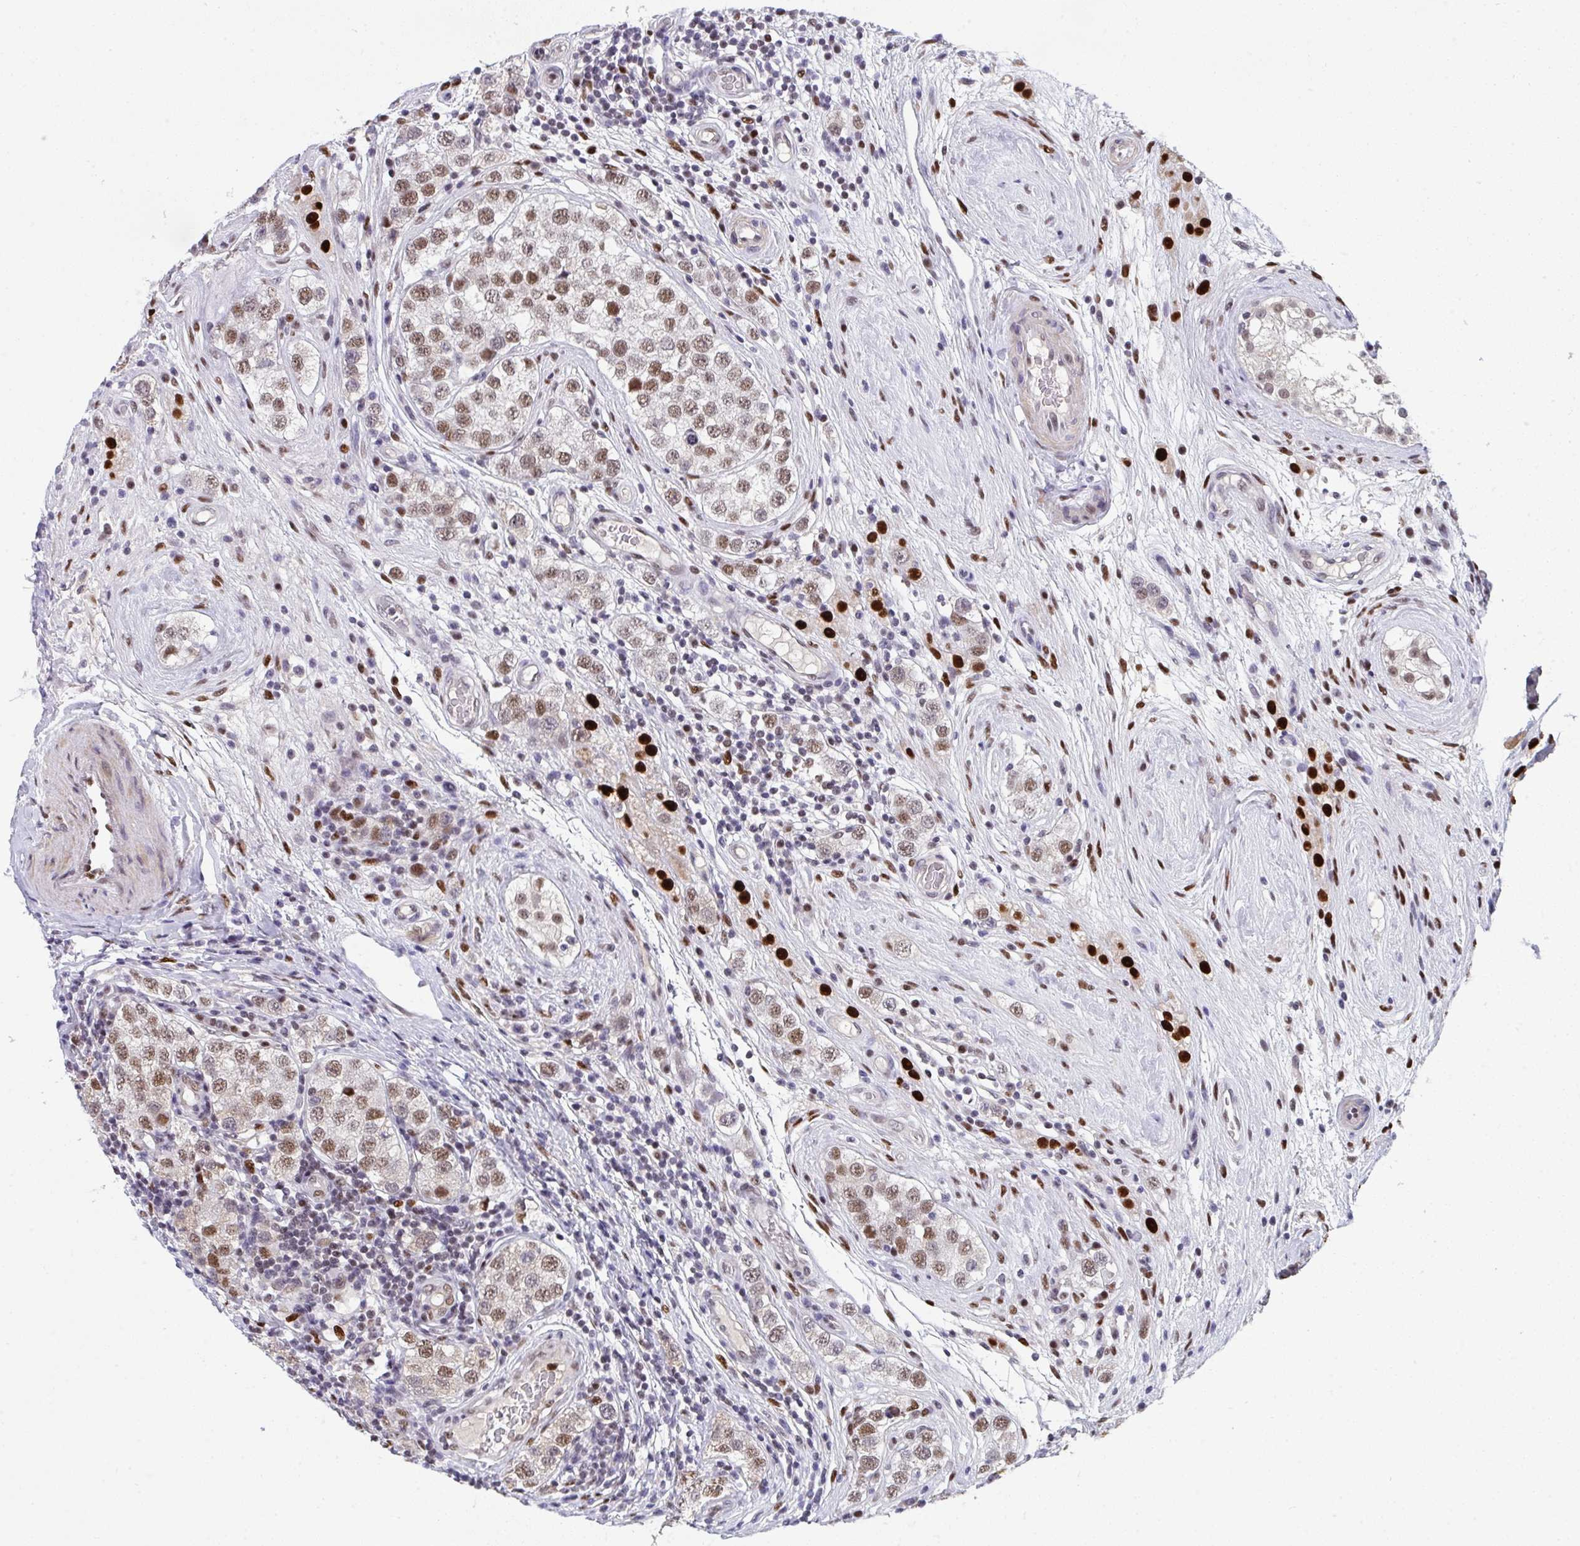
{"staining": {"intensity": "moderate", "quantity": ">75%", "location": "nuclear"}, "tissue": "testis cancer", "cell_type": "Tumor cells", "image_type": "cancer", "snomed": [{"axis": "morphology", "description": "Seminoma, NOS"}, {"axis": "topography", "description": "Testis"}], "caption": "Immunohistochemical staining of testis cancer exhibits moderate nuclear protein expression in about >75% of tumor cells.", "gene": "JDP2", "patient": {"sex": "male", "age": 34}}